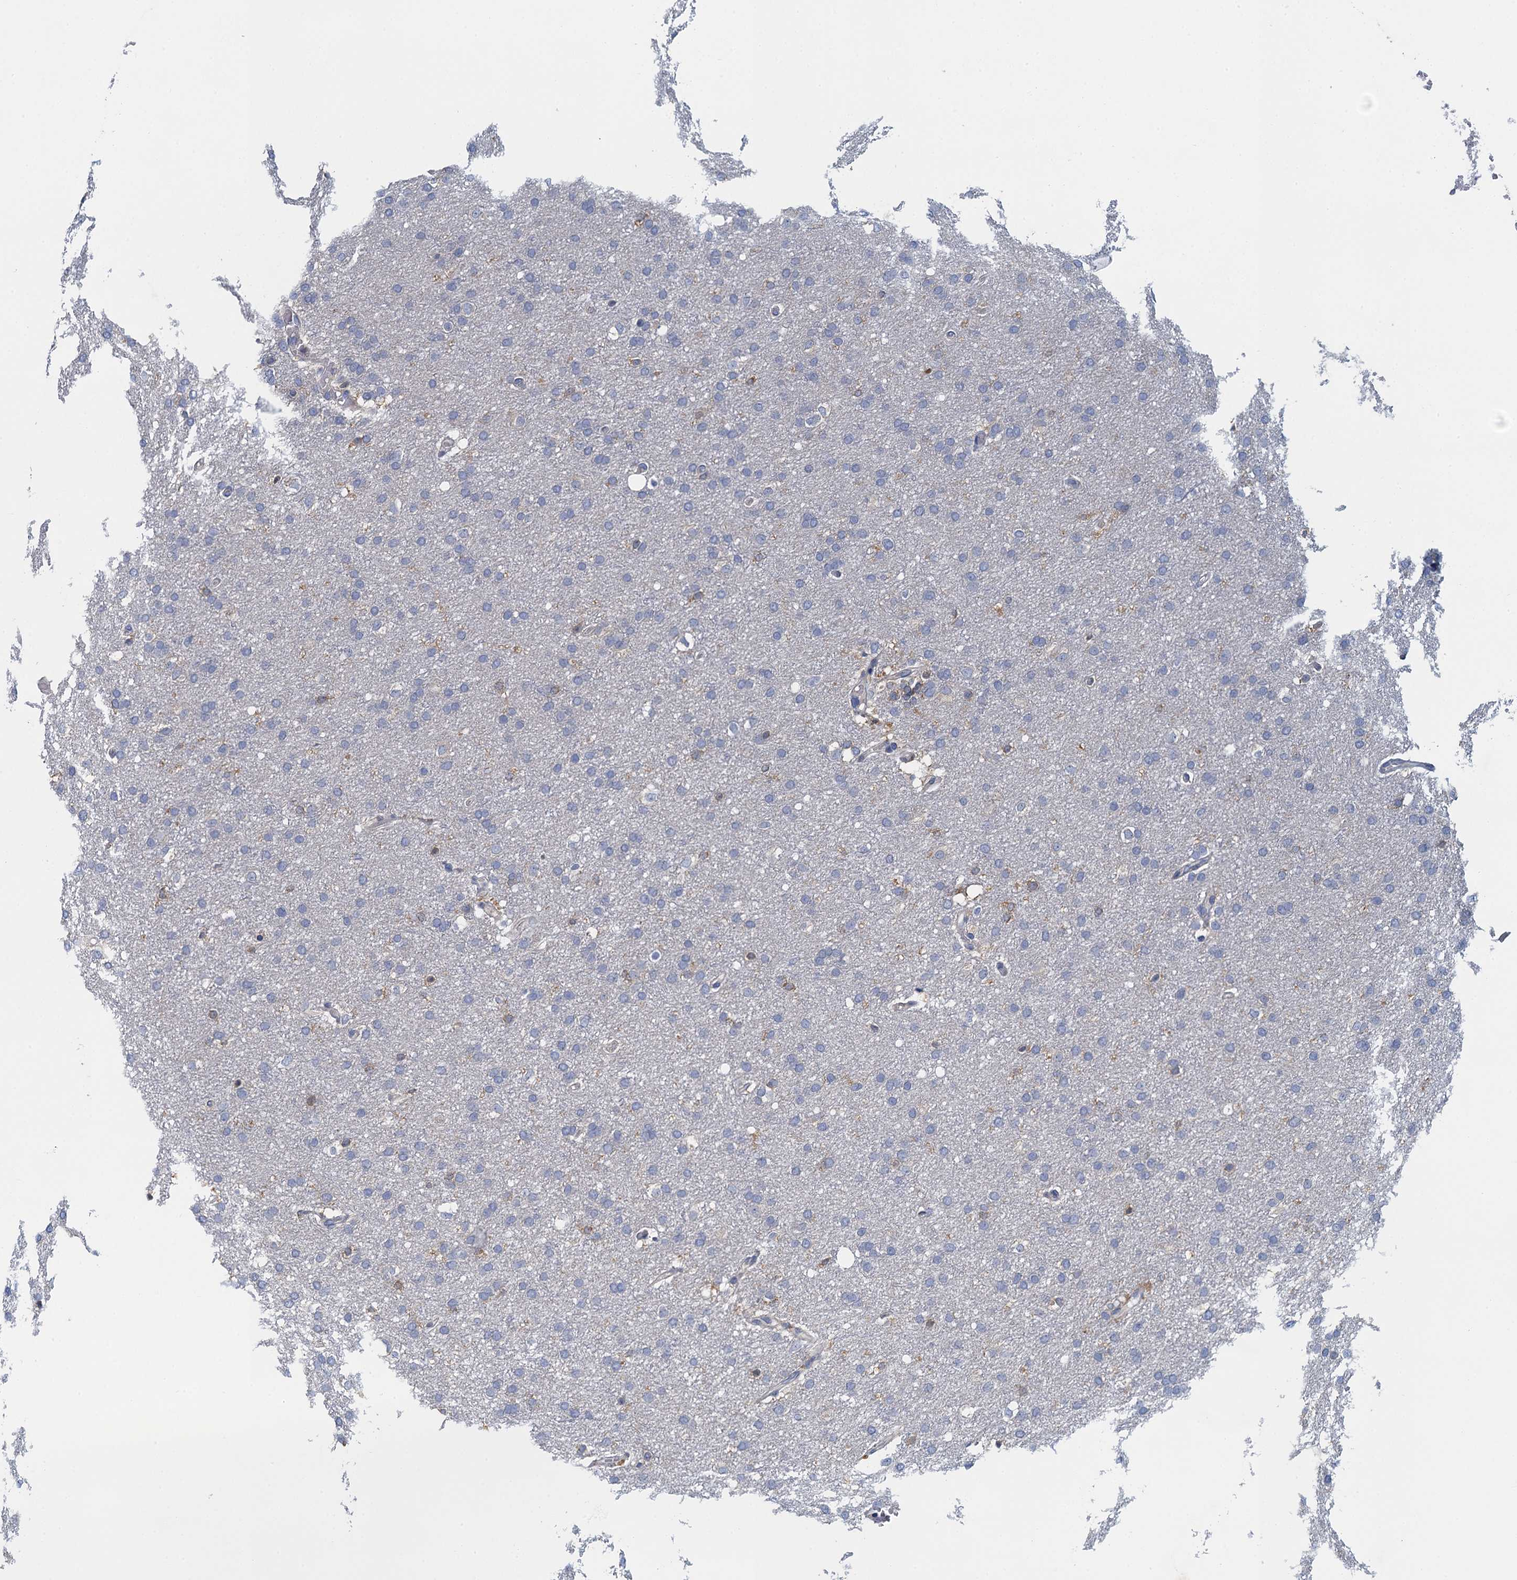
{"staining": {"intensity": "negative", "quantity": "none", "location": "none"}, "tissue": "glioma", "cell_type": "Tumor cells", "image_type": "cancer", "snomed": [{"axis": "morphology", "description": "Glioma, malignant, High grade"}, {"axis": "topography", "description": "Cerebral cortex"}], "caption": "Immunohistochemical staining of human glioma demonstrates no significant positivity in tumor cells.", "gene": "NCKAP1L", "patient": {"sex": "female", "age": 36}}